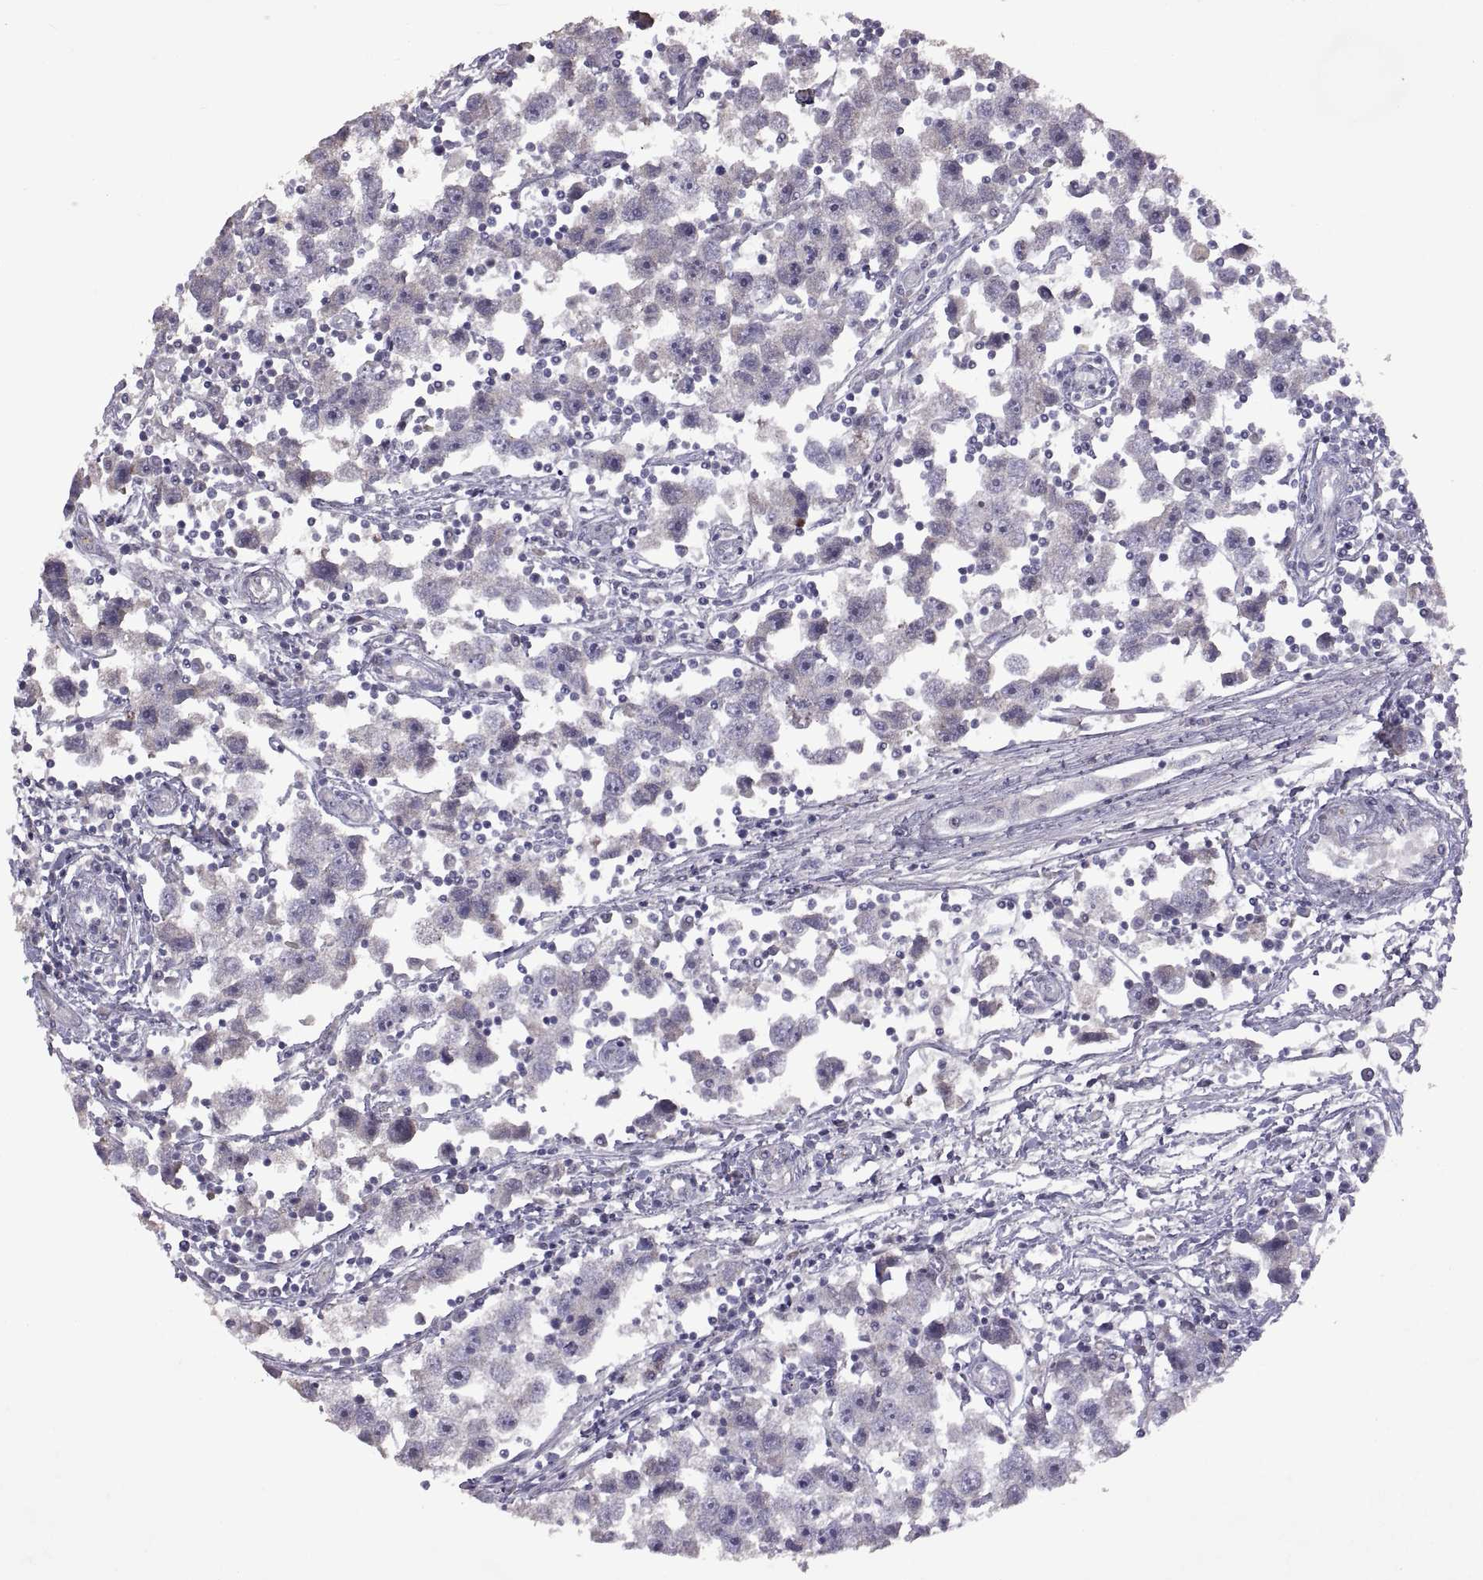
{"staining": {"intensity": "negative", "quantity": "none", "location": "none"}, "tissue": "testis cancer", "cell_type": "Tumor cells", "image_type": "cancer", "snomed": [{"axis": "morphology", "description": "Seminoma, NOS"}, {"axis": "topography", "description": "Testis"}], "caption": "Protein analysis of testis cancer (seminoma) demonstrates no significant expression in tumor cells.", "gene": "DEFB136", "patient": {"sex": "male", "age": 30}}